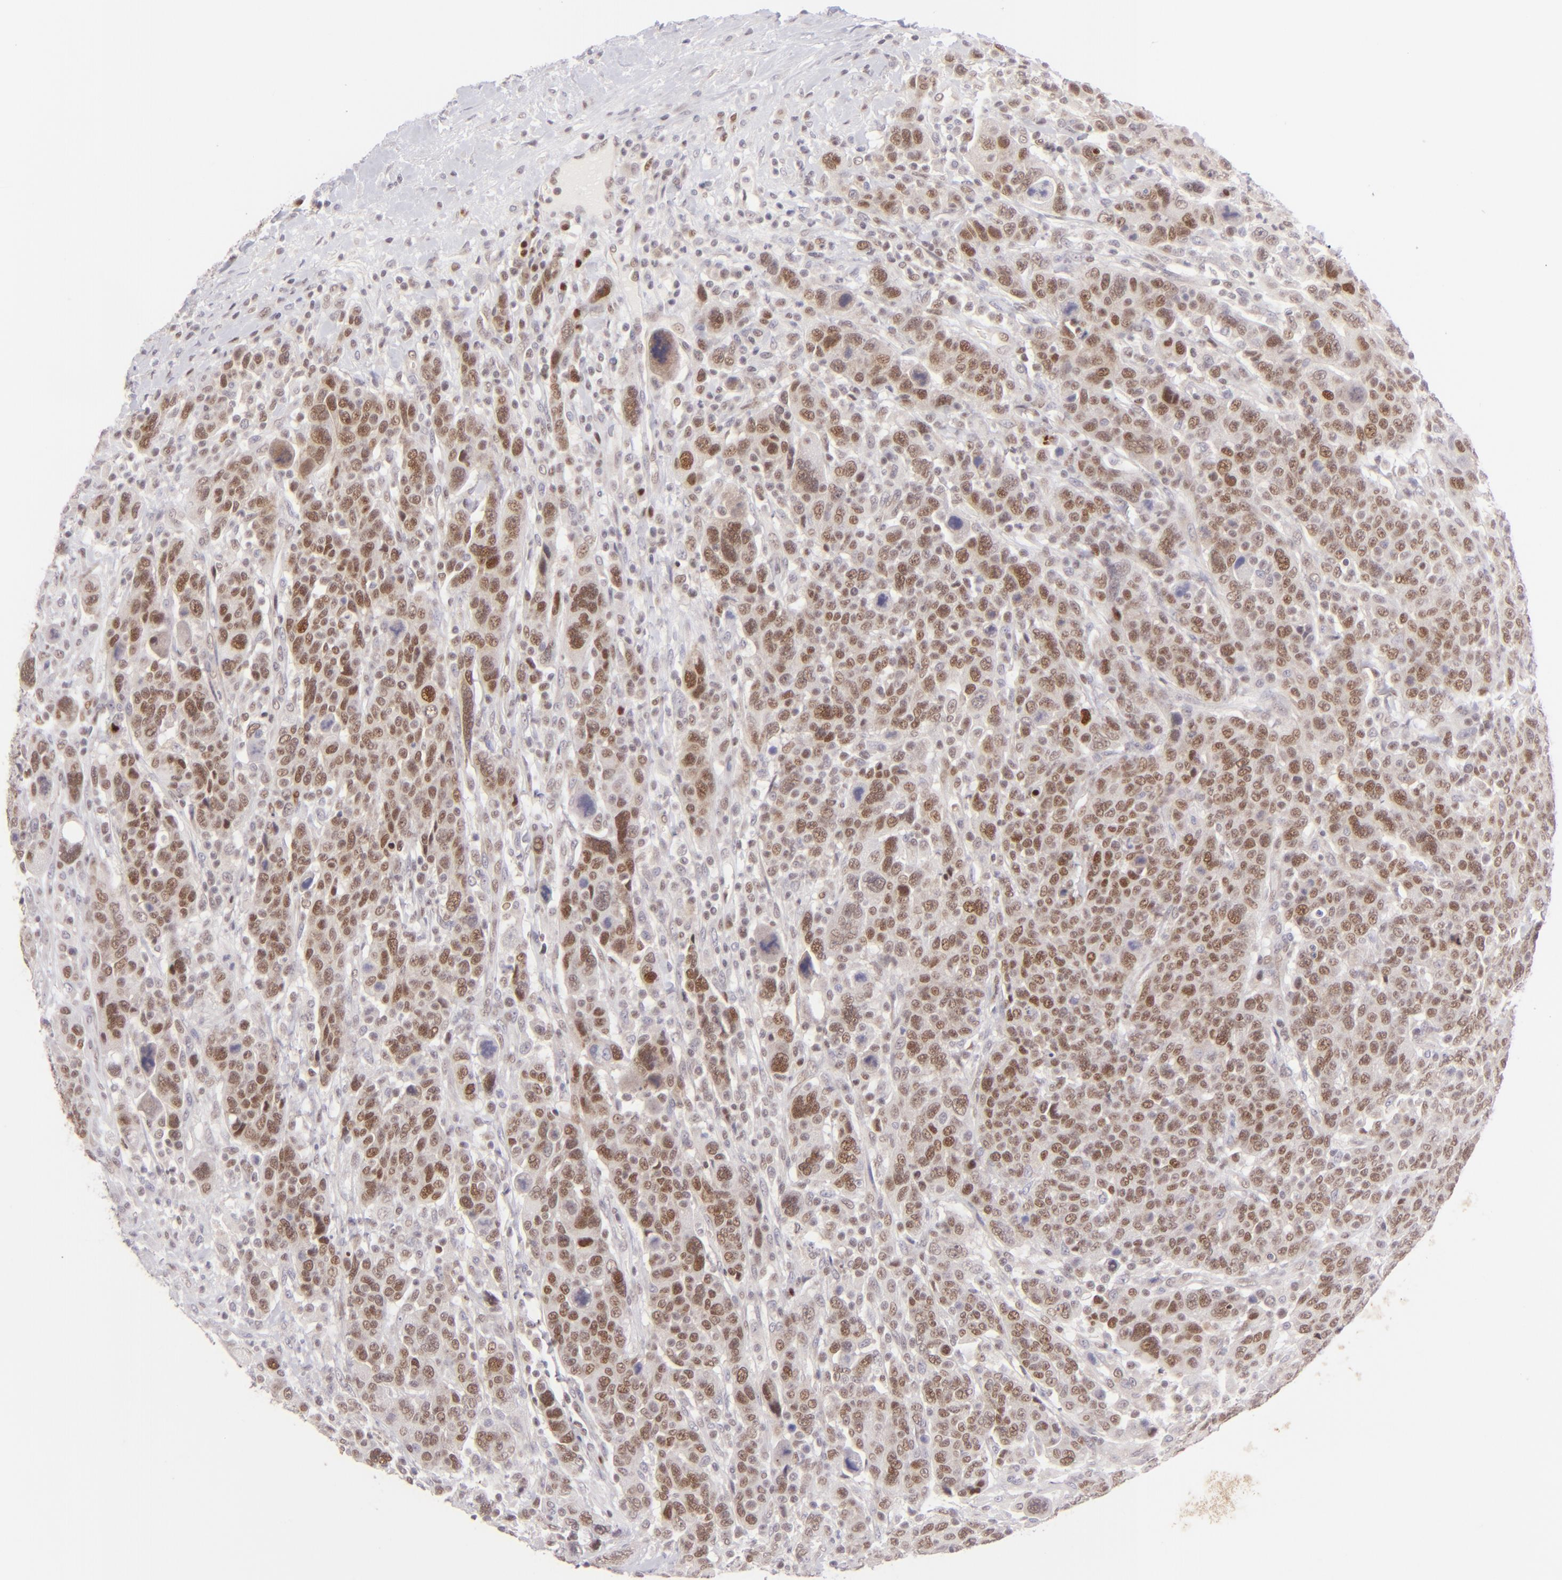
{"staining": {"intensity": "moderate", "quantity": "25%-75%", "location": "cytoplasmic/membranous,nuclear"}, "tissue": "breast cancer", "cell_type": "Tumor cells", "image_type": "cancer", "snomed": [{"axis": "morphology", "description": "Duct carcinoma"}, {"axis": "topography", "description": "Breast"}], "caption": "The histopathology image exhibits immunohistochemical staining of breast cancer. There is moderate cytoplasmic/membranous and nuclear staining is appreciated in about 25%-75% of tumor cells.", "gene": "POU2F1", "patient": {"sex": "female", "age": 37}}